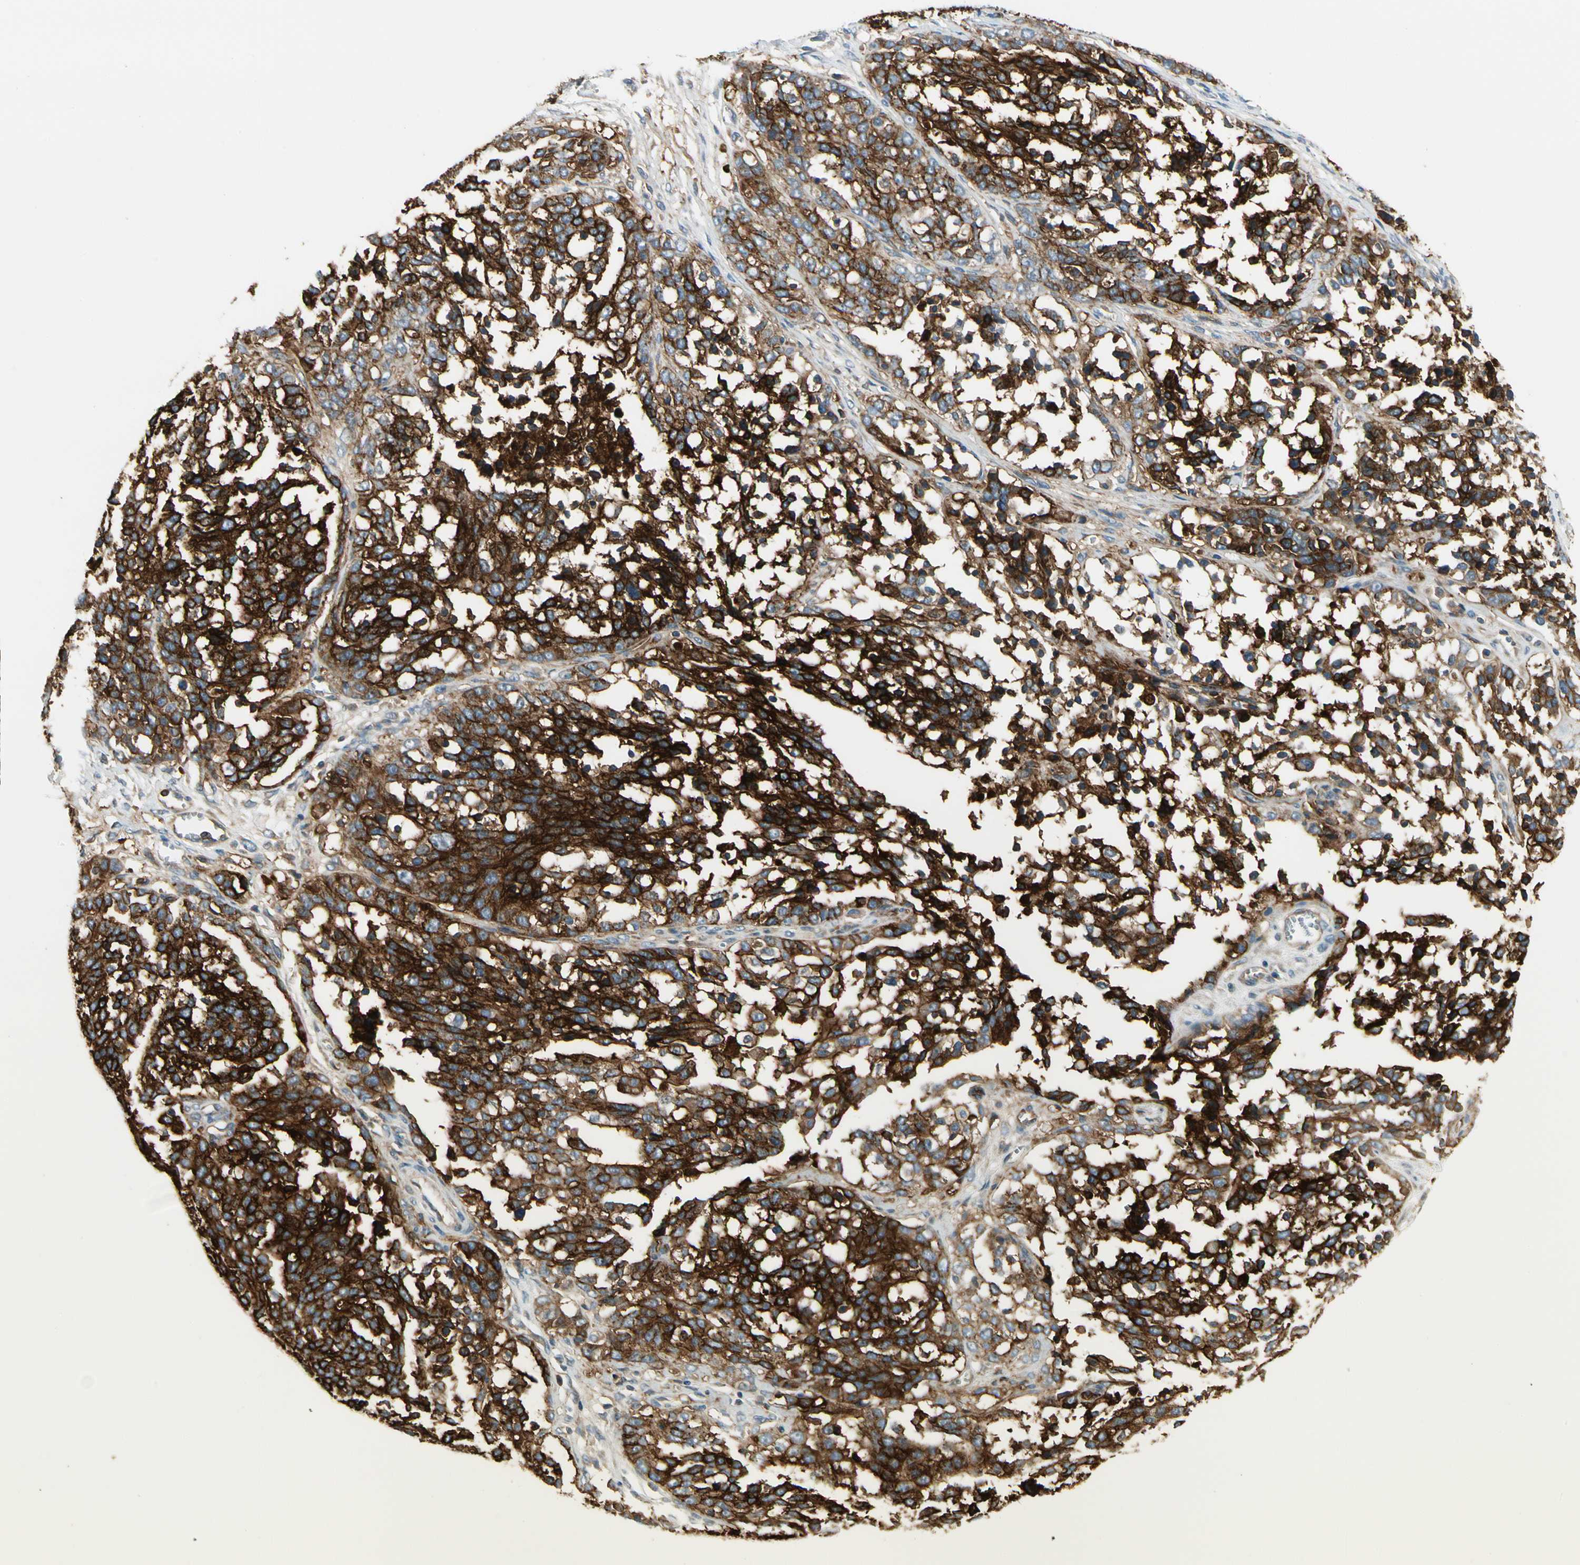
{"staining": {"intensity": "strong", "quantity": ">75%", "location": "cytoplasmic/membranous"}, "tissue": "ovarian cancer", "cell_type": "Tumor cells", "image_type": "cancer", "snomed": [{"axis": "morphology", "description": "Cystadenocarcinoma, serous, NOS"}, {"axis": "topography", "description": "Ovary"}], "caption": "Immunohistochemistry of ovarian cancer (serous cystadenocarcinoma) displays high levels of strong cytoplasmic/membranous staining in approximately >75% of tumor cells.", "gene": "BNIP1", "patient": {"sex": "female", "age": 44}}